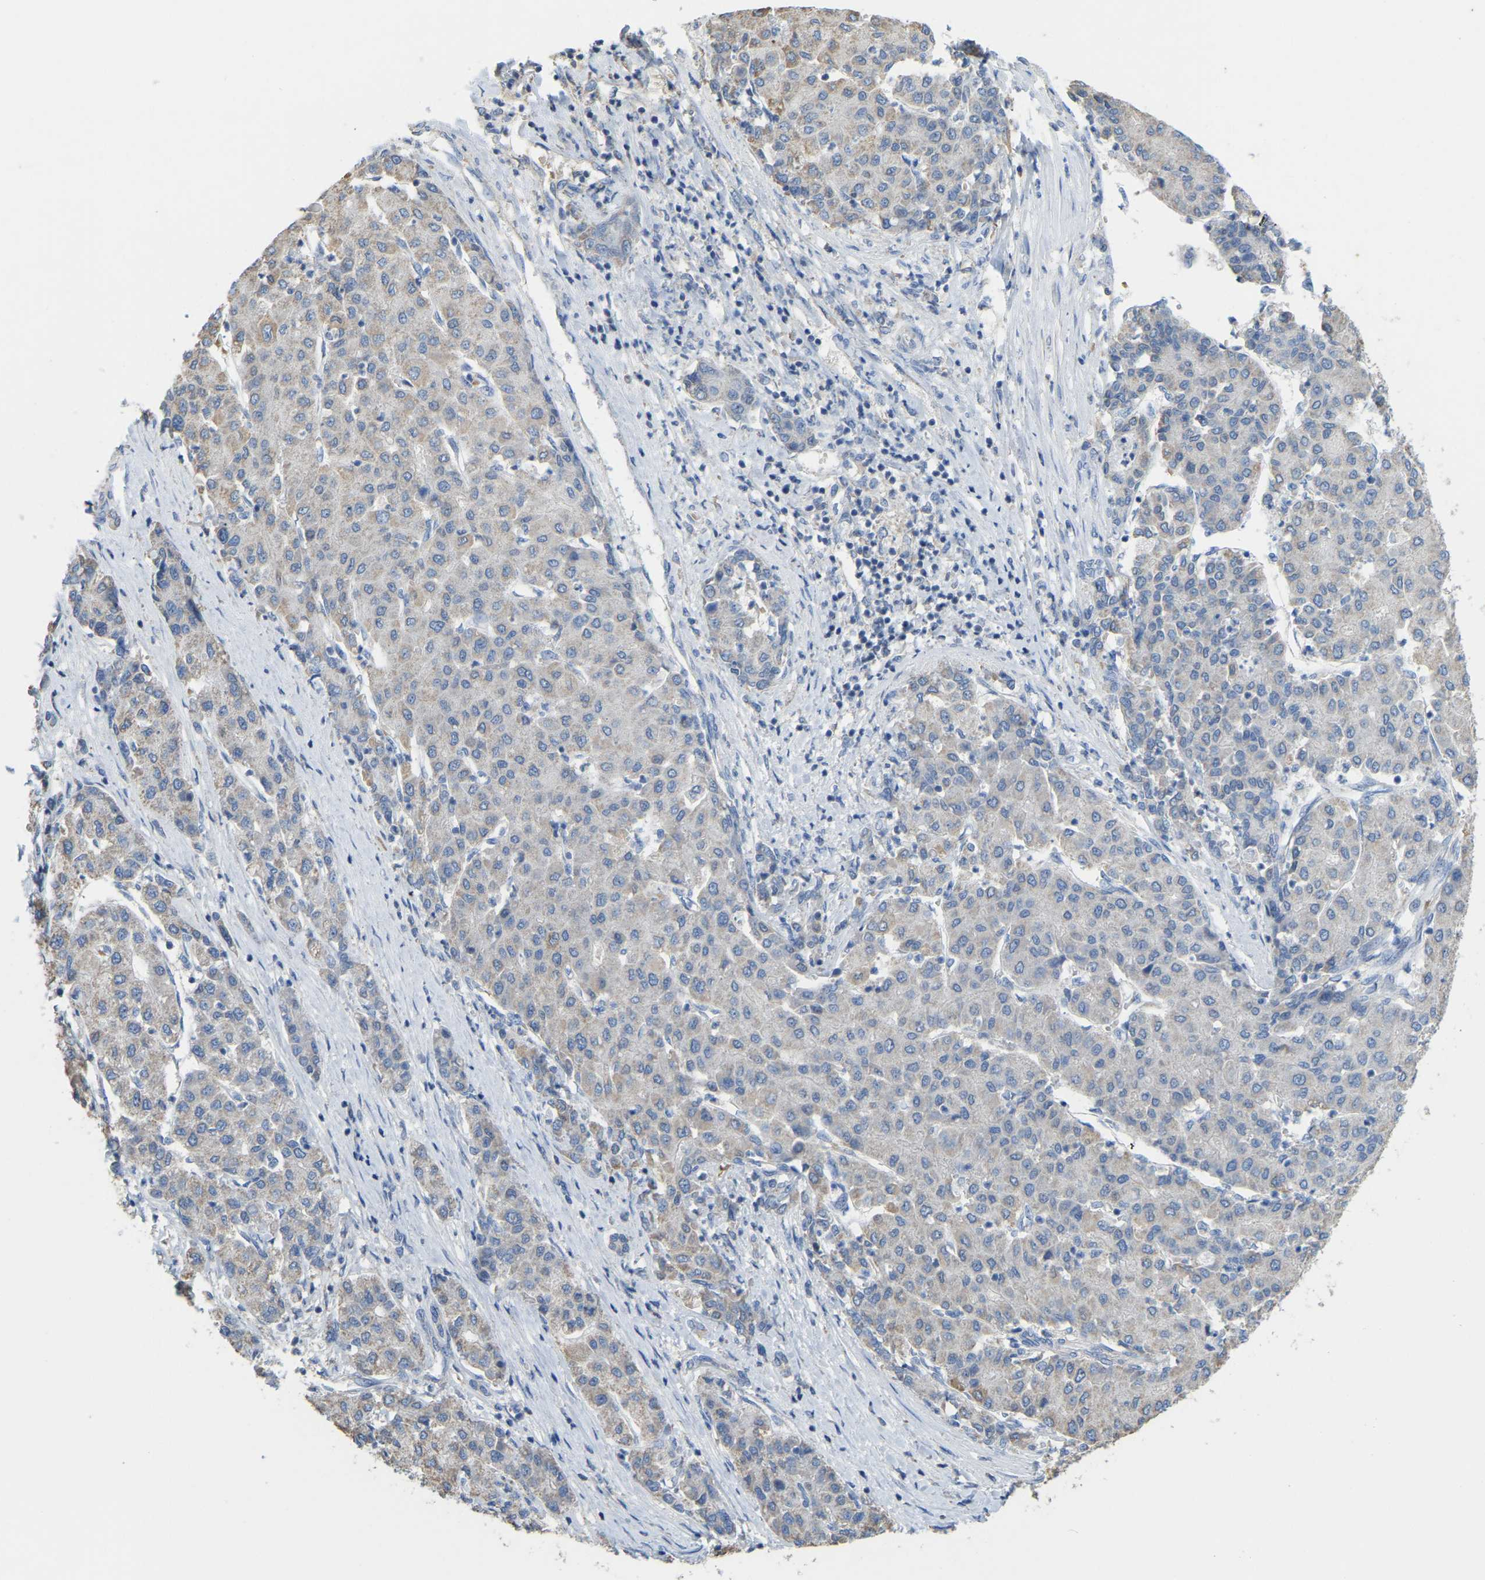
{"staining": {"intensity": "negative", "quantity": "none", "location": "none"}, "tissue": "liver cancer", "cell_type": "Tumor cells", "image_type": "cancer", "snomed": [{"axis": "morphology", "description": "Carcinoma, Hepatocellular, NOS"}, {"axis": "topography", "description": "Liver"}], "caption": "A high-resolution image shows immunohistochemistry (IHC) staining of liver hepatocellular carcinoma, which shows no significant expression in tumor cells.", "gene": "SERPINB5", "patient": {"sex": "male", "age": 65}}